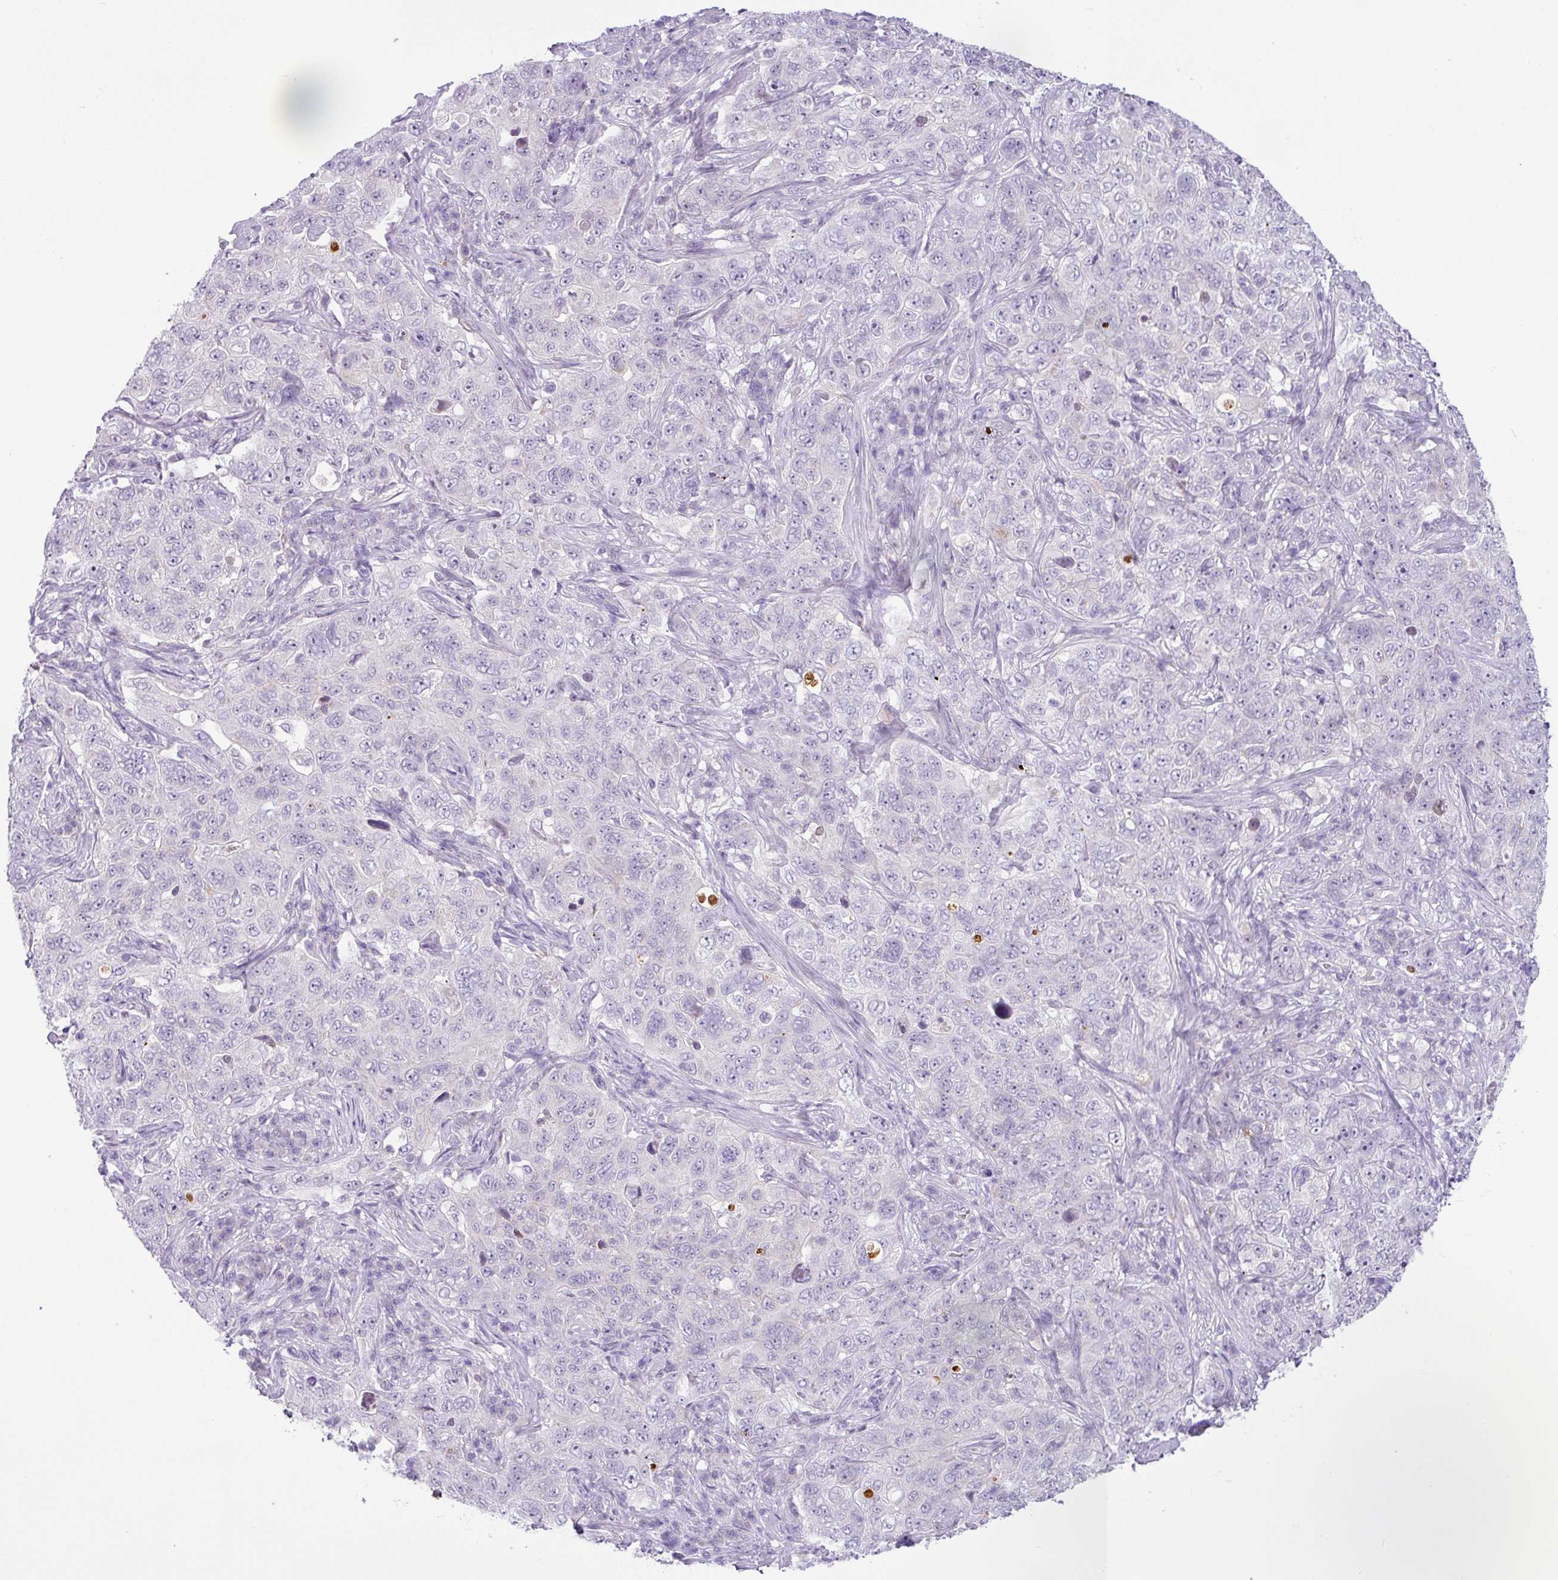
{"staining": {"intensity": "negative", "quantity": "none", "location": "none"}, "tissue": "pancreatic cancer", "cell_type": "Tumor cells", "image_type": "cancer", "snomed": [{"axis": "morphology", "description": "Adenocarcinoma, NOS"}, {"axis": "topography", "description": "Pancreas"}], "caption": "Immunohistochemistry micrograph of pancreatic adenocarcinoma stained for a protein (brown), which demonstrates no staining in tumor cells.", "gene": "HMCN2", "patient": {"sex": "male", "age": 68}}